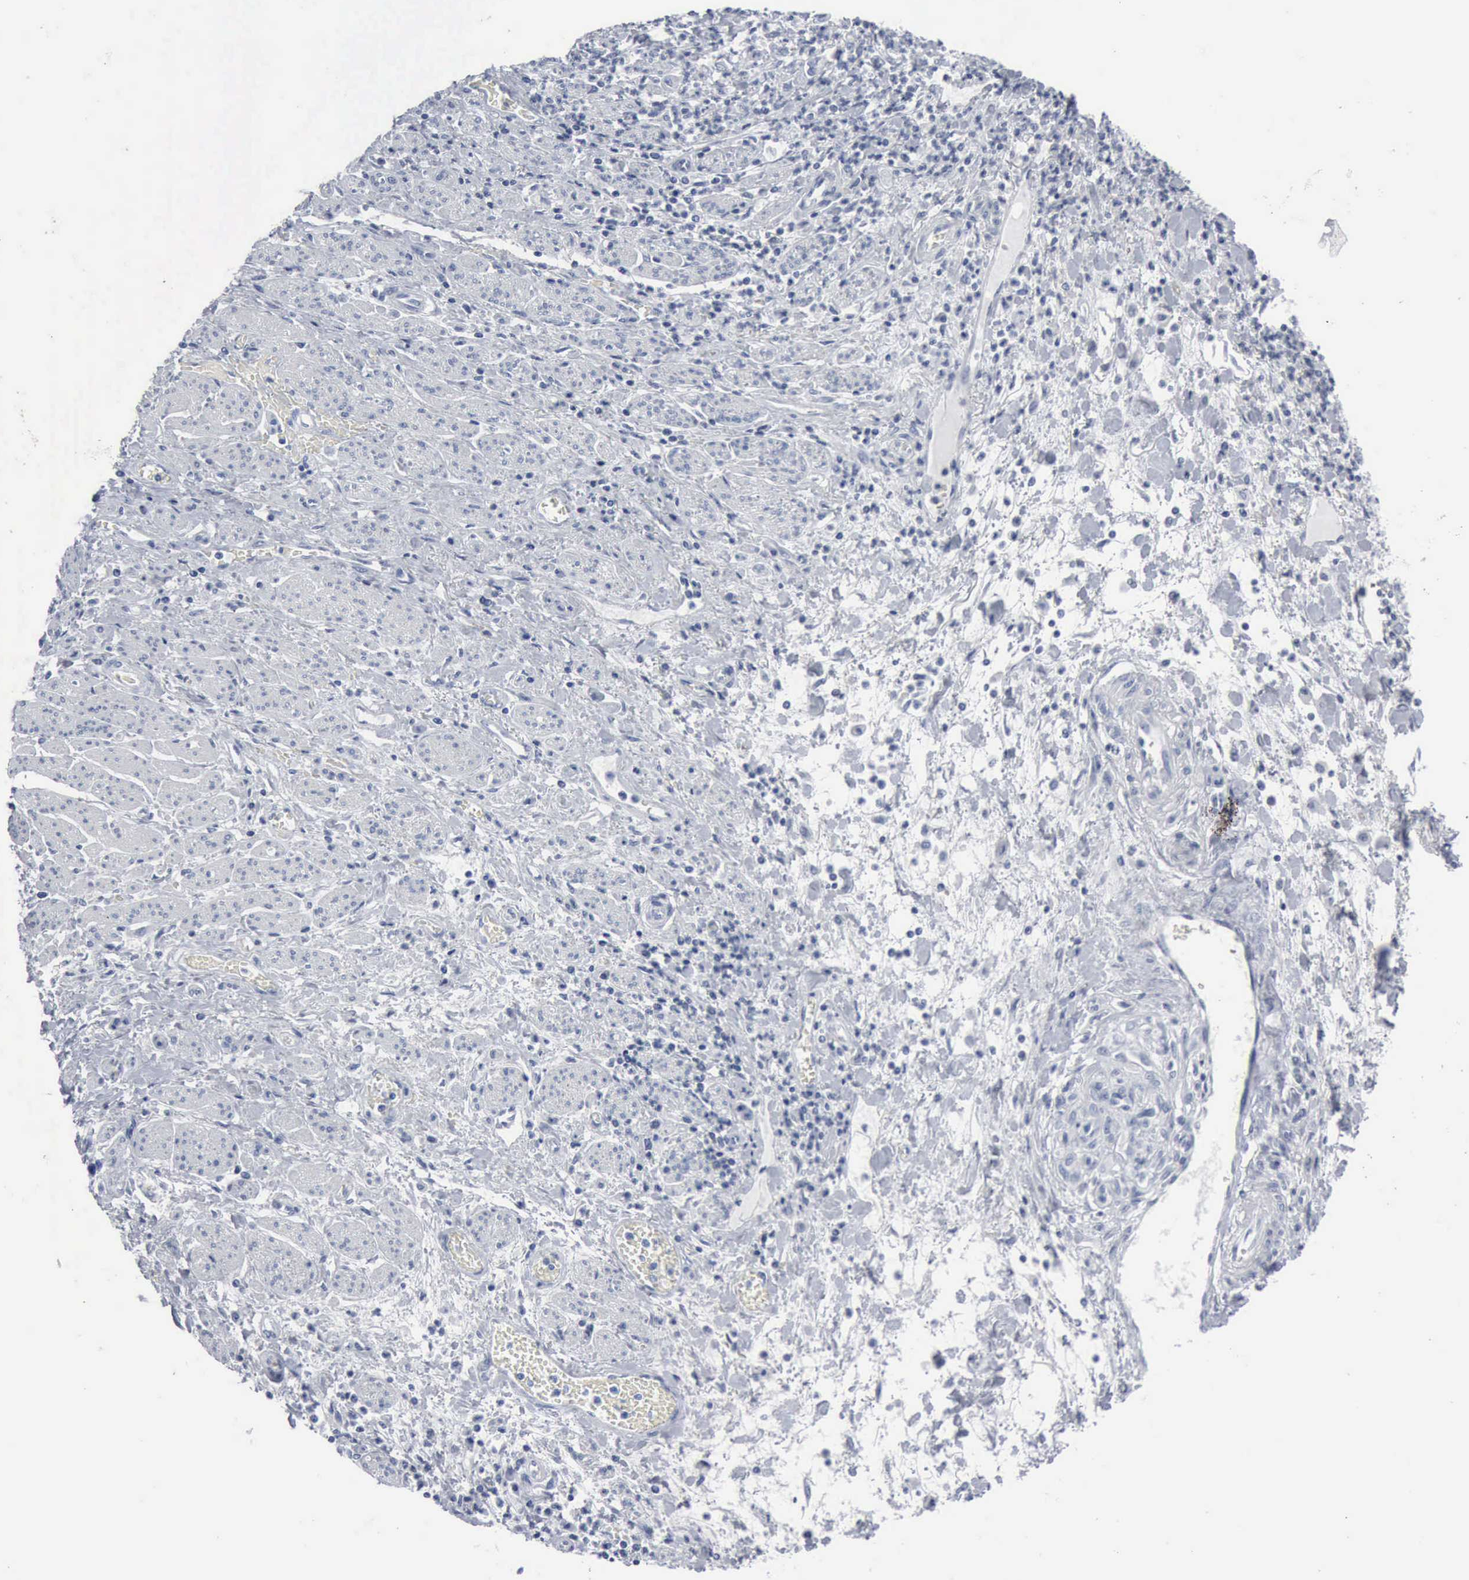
{"staining": {"intensity": "negative", "quantity": "none", "location": "none"}, "tissue": "stomach cancer", "cell_type": "Tumor cells", "image_type": "cancer", "snomed": [{"axis": "morphology", "description": "Adenocarcinoma, NOS"}, {"axis": "topography", "description": "Stomach"}], "caption": "Immunohistochemical staining of stomach cancer reveals no significant expression in tumor cells. Brightfield microscopy of immunohistochemistry stained with DAB (brown) and hematoxylin (blue), captured at high magnification.", "gene": "DMD", "patient": {"sex": "female", "age": 76}}